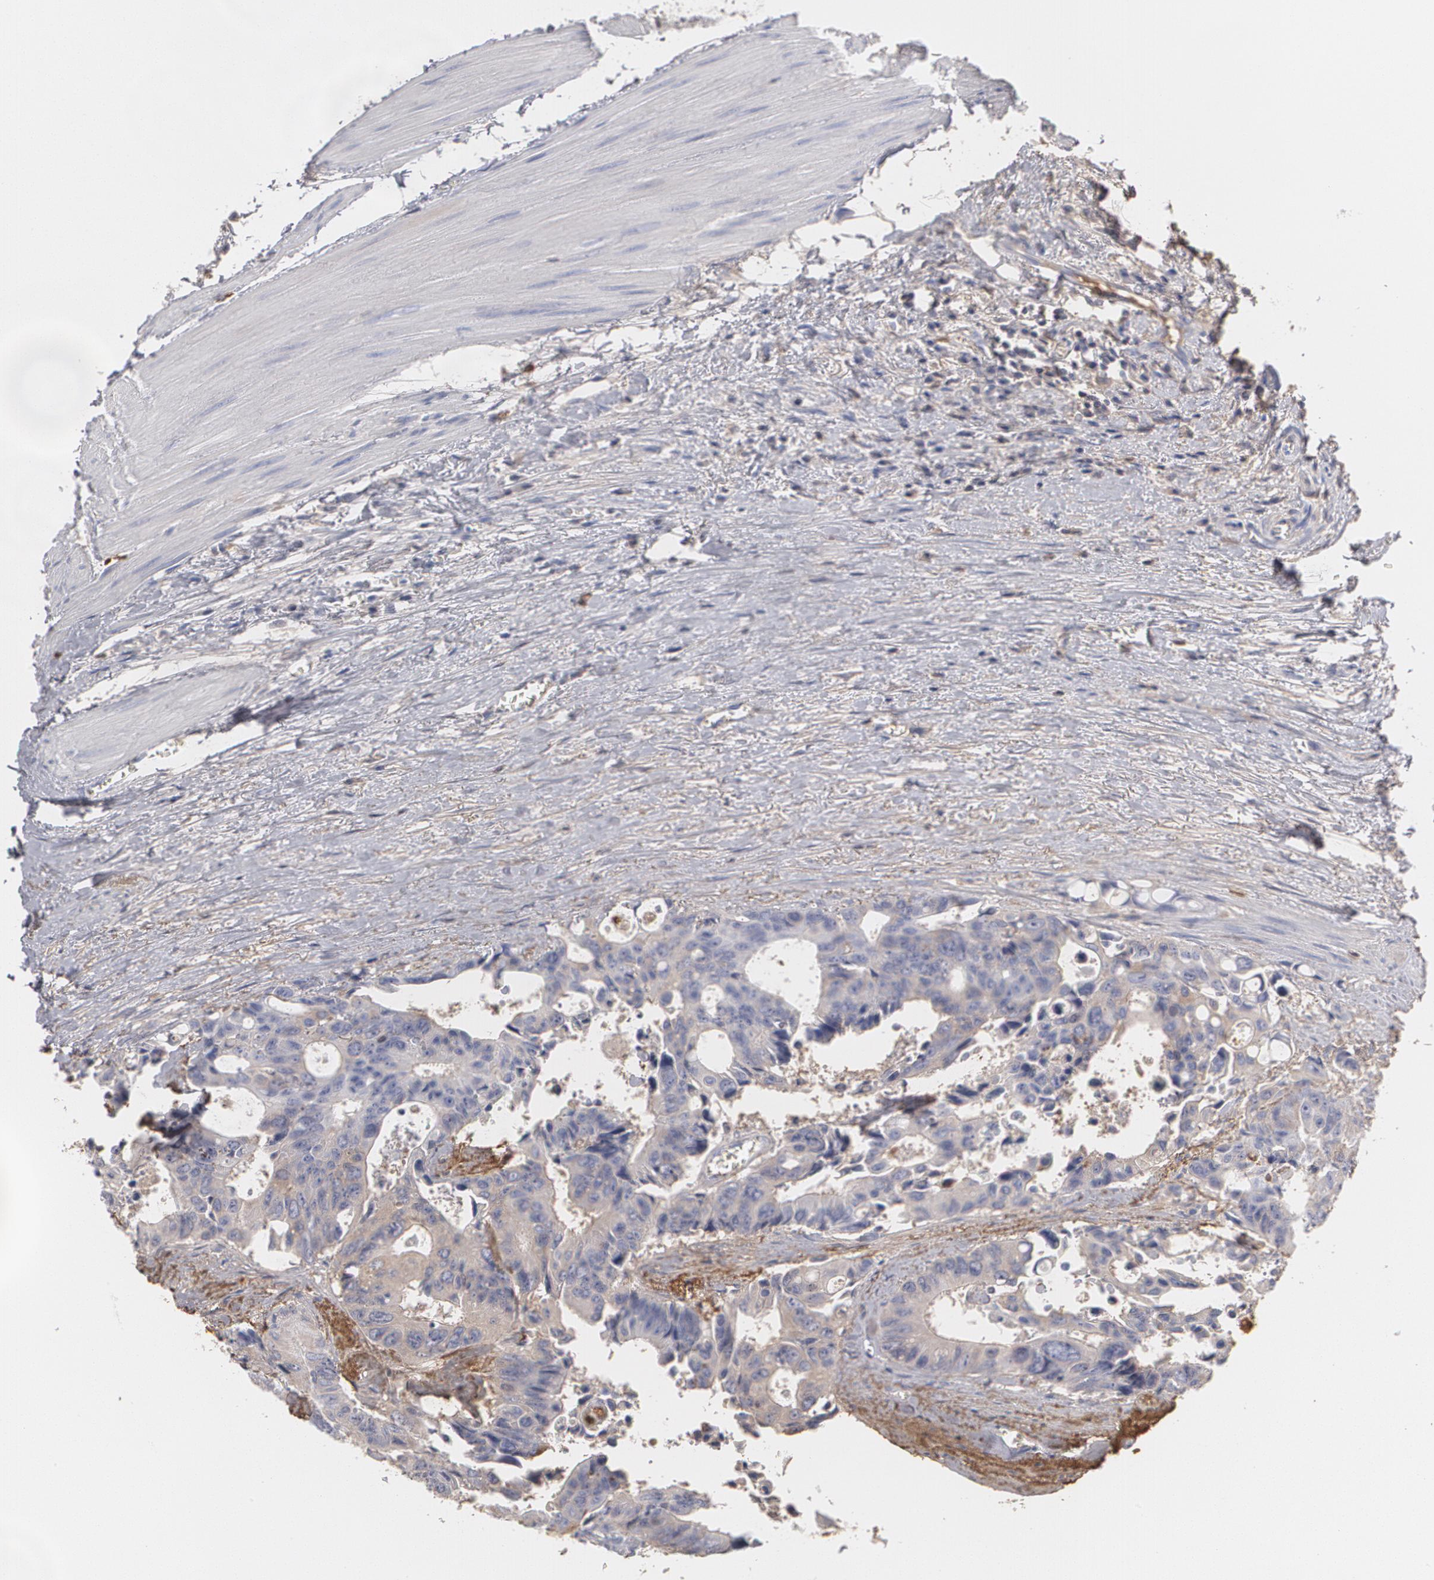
{"staining": {"intensity": "negative", "quantity": "none", "location": "none"}, "tissue": "colorectal cancer", "cell_type": "Tumor cells", "image_type": "cancer", "snomed": [{"axis": "morphology", "description": "Adenocarcinoma, NOS"}, {"axis": "topography", "description": "Rectum"}], "caption": "Tumor cells show no significant protein expression in colorectal adenocarcinoma.", "gene": "SERPINA1", "patient": {"sex": "male", "age": 76}}